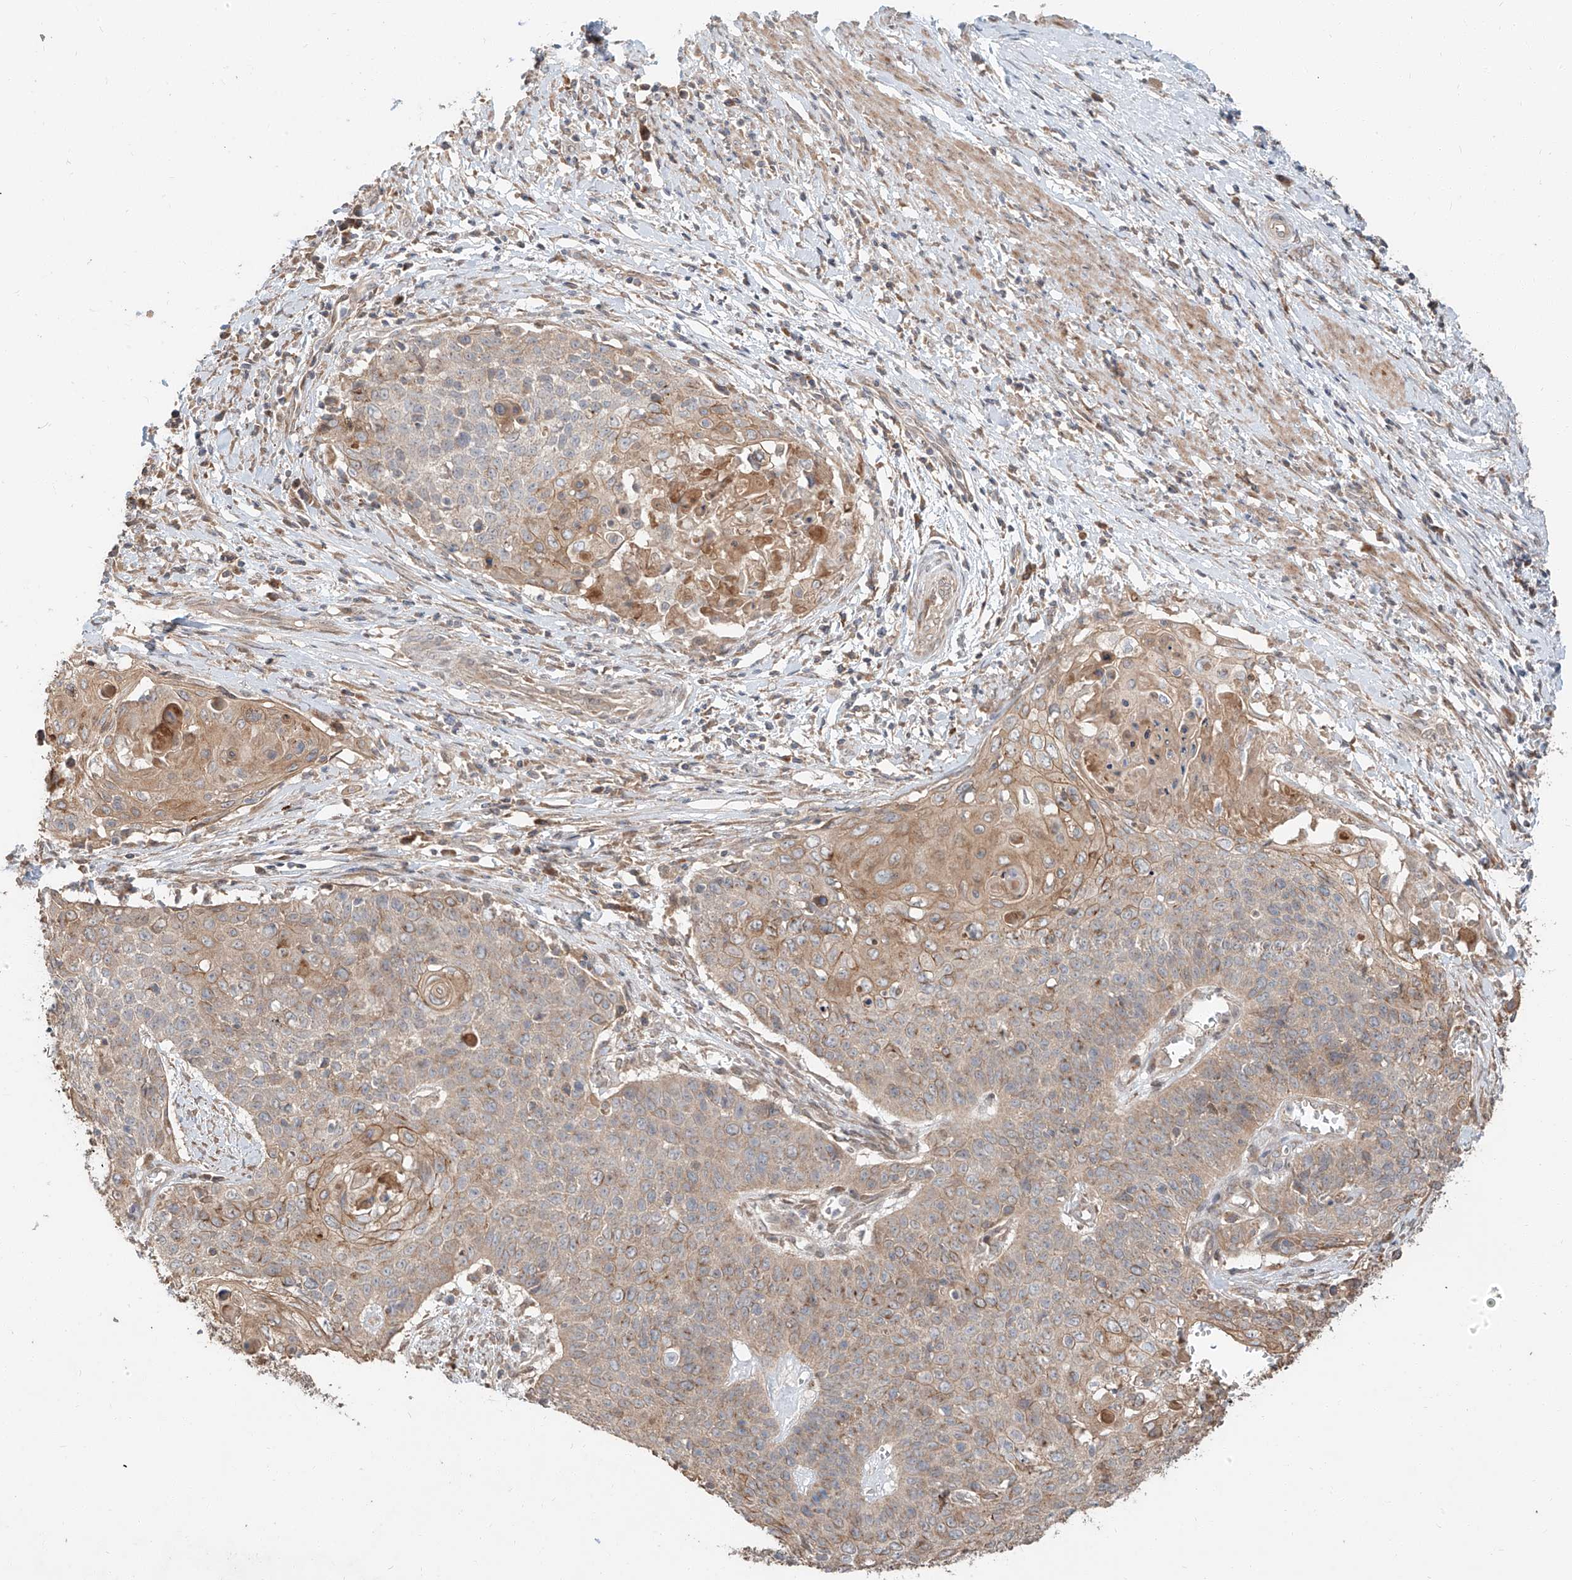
{"staining": {"intensity": "weak", "quantity": "25%-75%", "location": "cytoplasmic/membranous"}, "tissue": "cervical cancer", "cell_type": "Tumor cells", "image_type": "cancer", "snomed": [{"axis": "morphology", "description": "Squamous cell carcinoma, NOS"}, {"axis": "topography", "description": "Cervix"}], "caption": "Brown immunohistochemical staining in cervical cancer displays weak cytoplasmic/membranous staining in approximately 25%-75% of tumor cells.", "gene": "STX19", "patient": {"sex": "female", "age": 39}}